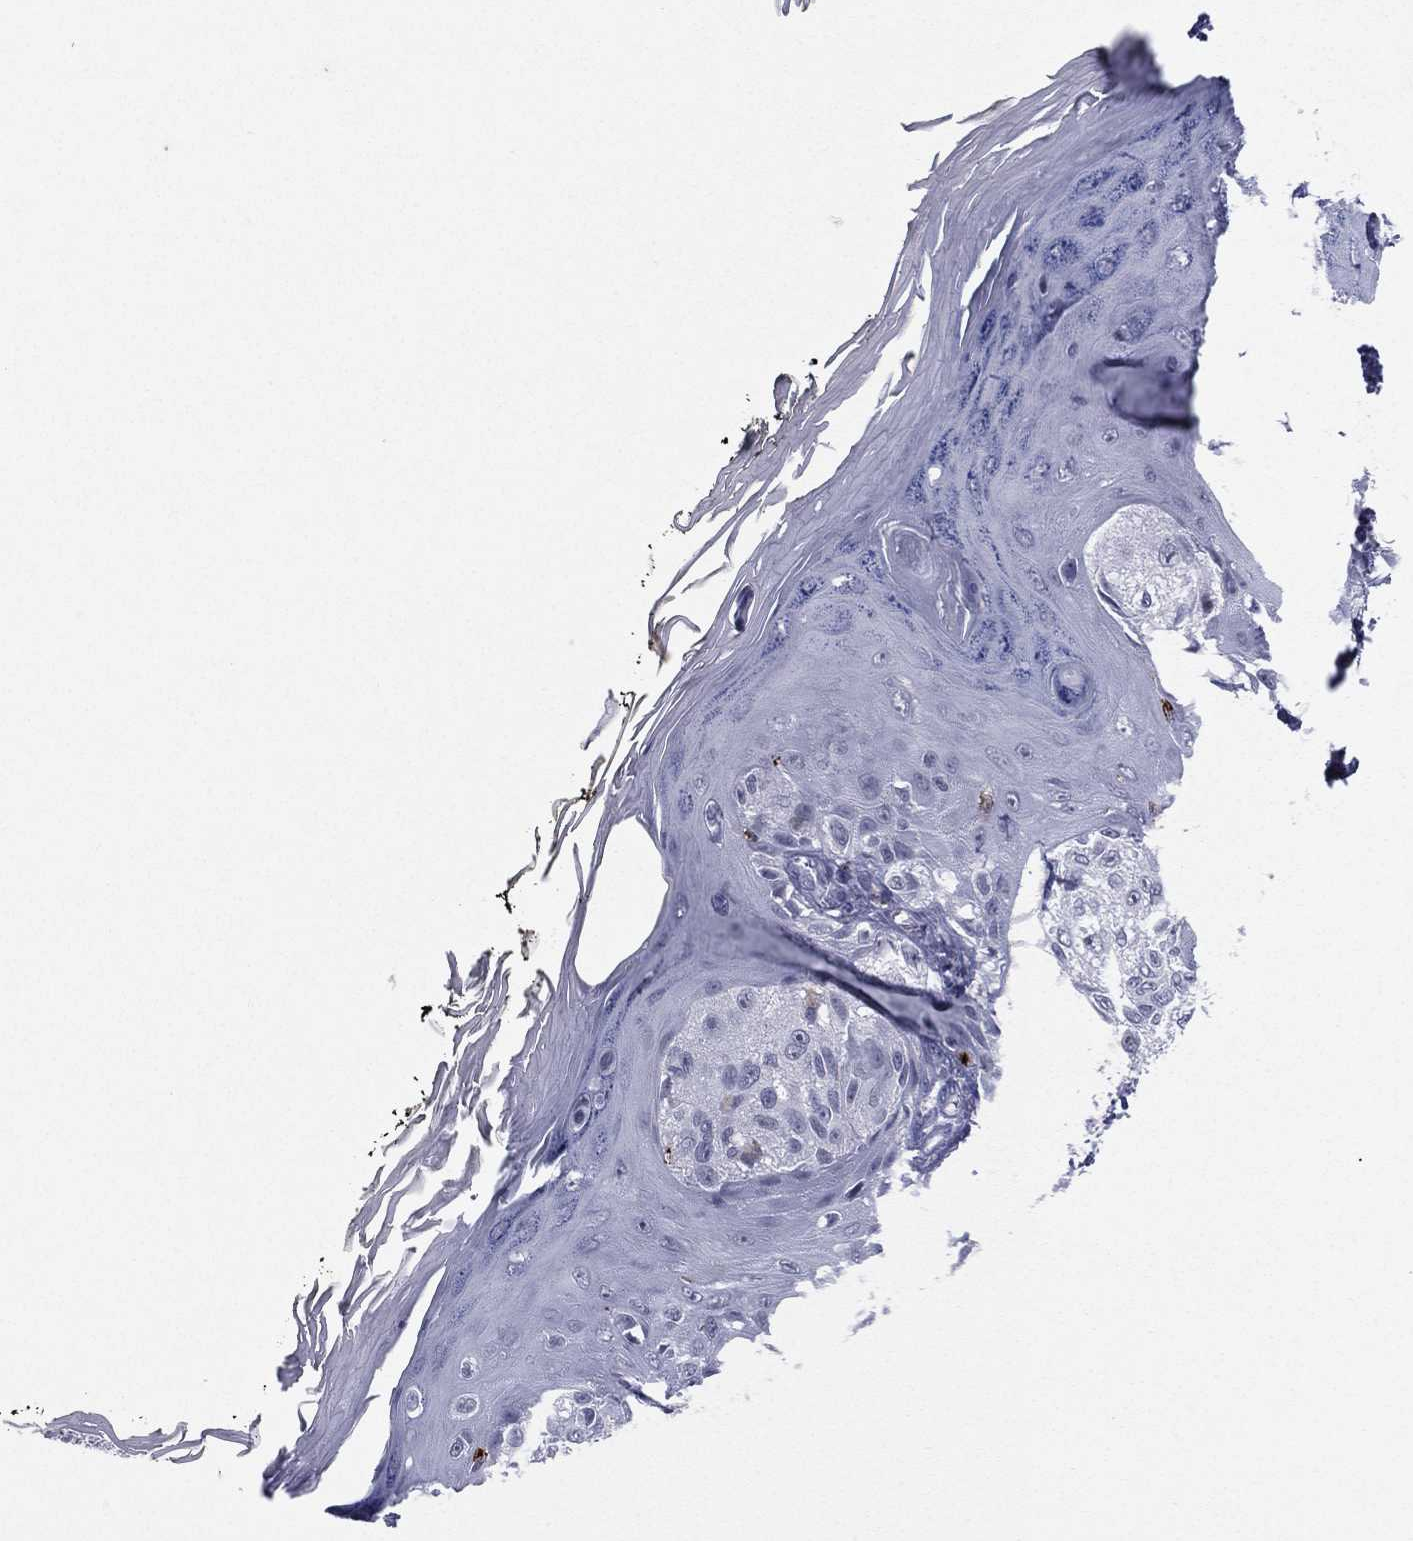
{"staining": {"intensity": "negative", "quantity": "none", "location": "none"}, "tissue": "melanoma", "cell_type": "Tumor cells", "image_type": "cancer", "snomed": [{"axis": "morphology", "description": "Malignant melanoma, NOS"}, {"axis": "topography", "description": "Skin"}], "caption": "Immunohistochemistry micrograph of melanoma stained for a protein (brown), which shows no positivity in tumor cells.", "gene": "HLA-DOA", "patient": {"sex": "male", "age": 61}}